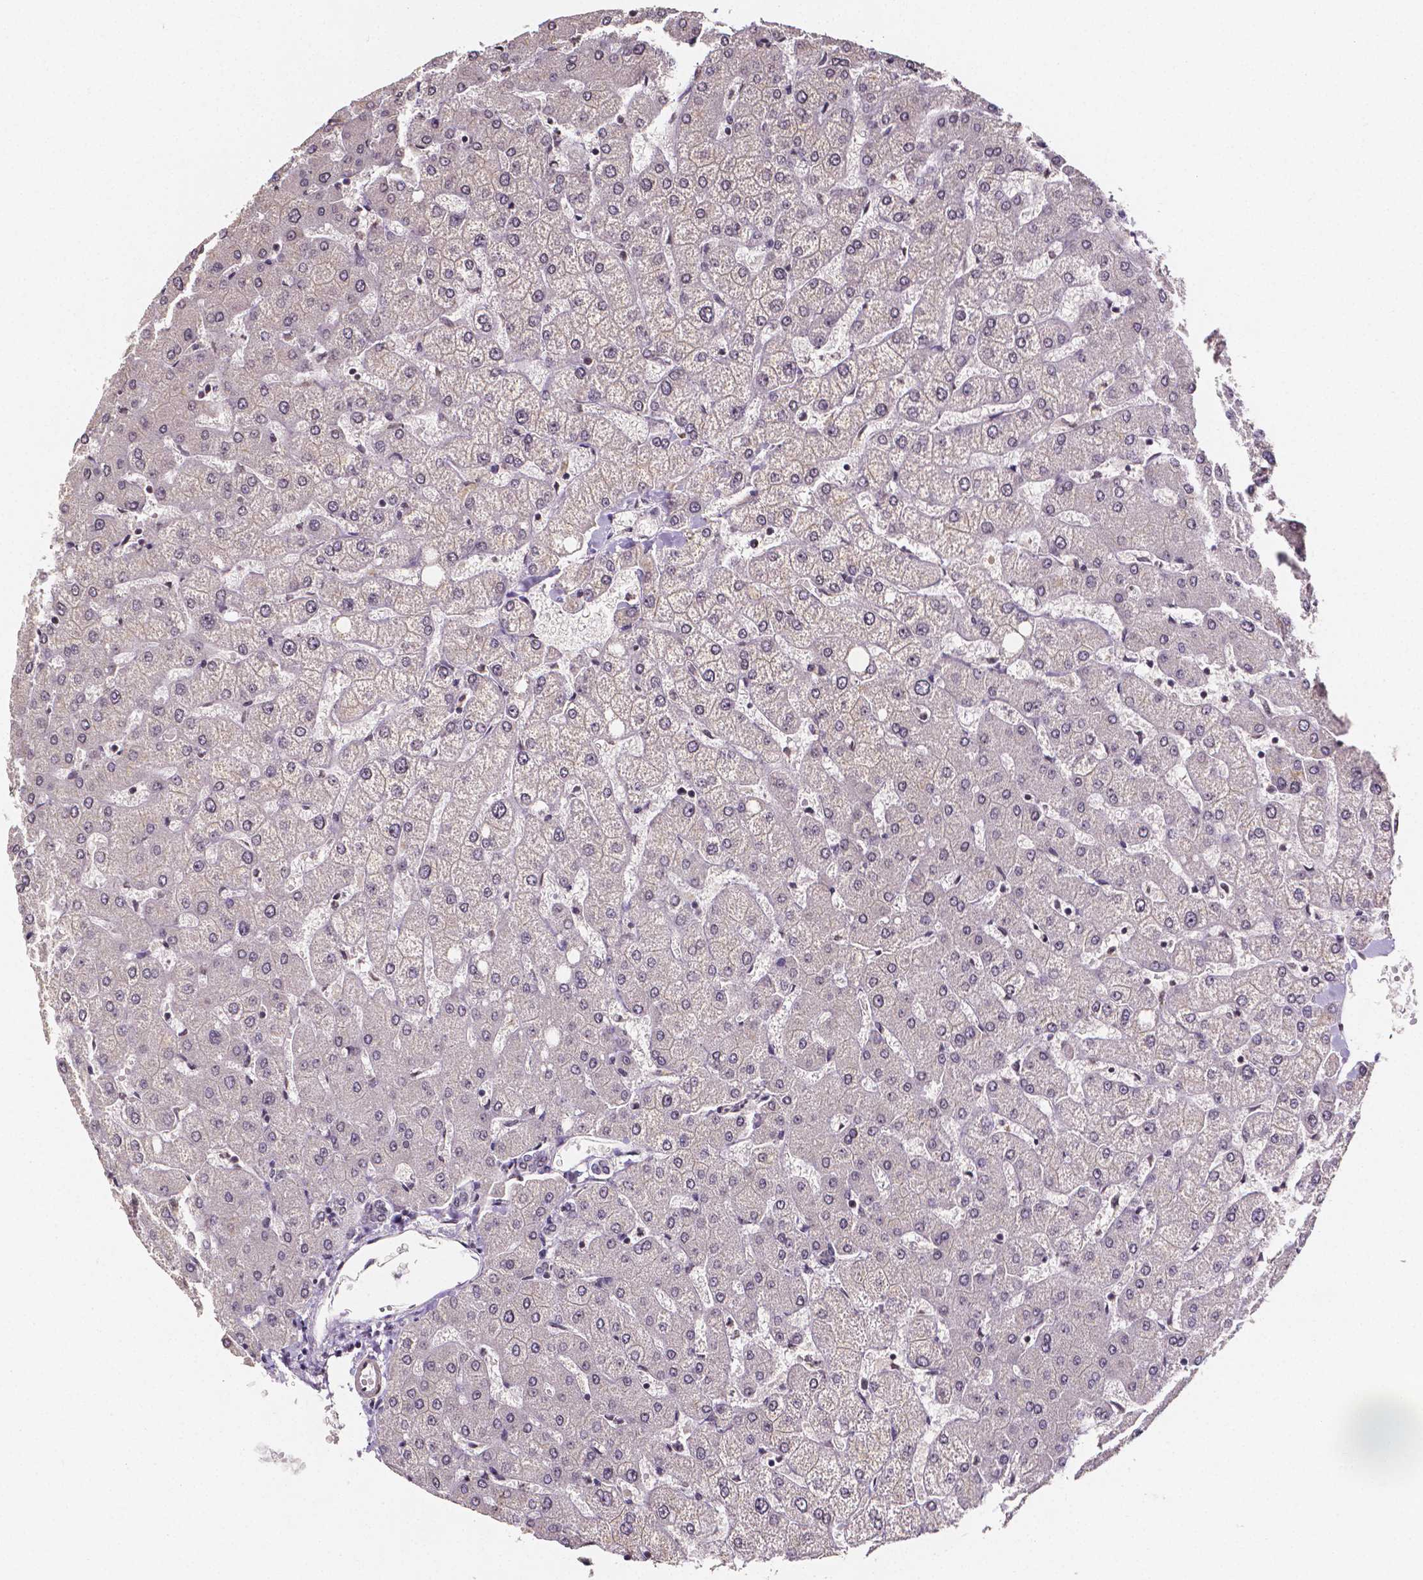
{"staining": {"intensity": "negative", "quantity": "none", "location": "none"}, "tissue": "liver", "cell_type": "Cholangiocytes", "image_type": "normal", "snomed": [{"axis": "morphology", "description": "Normal tissue, NOS"}, {"axis": "topography", "description": "Liver"}], "caption": "Immunohistochemistry (IHC) image of normal liver: liver stained with DAB exhibits no significant protein positivity in cholangiocytes.", "gene": "NRGN", "patient": {"sex": "female", "age": 54}}